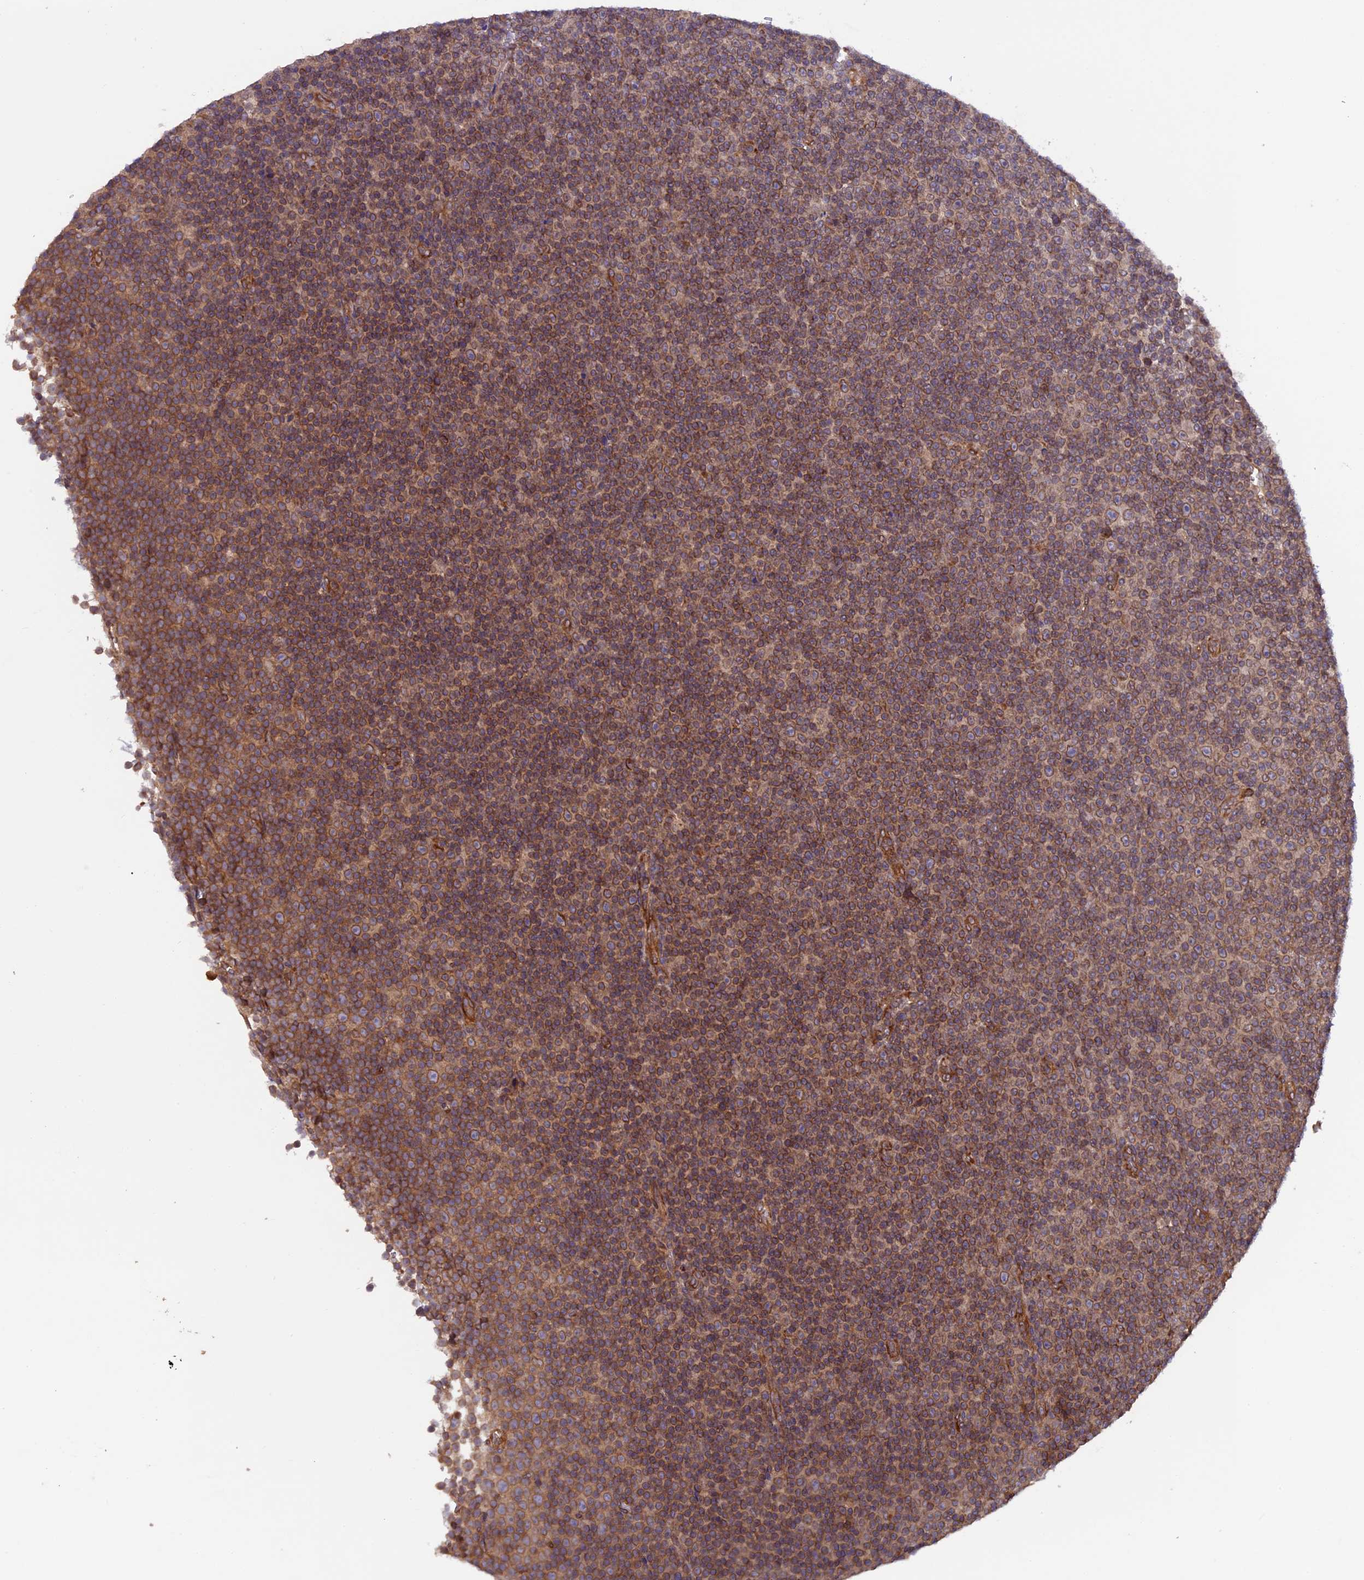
{"staining": {"intensity": "moderate", "quantity": ">75%", "location": "cytoplasmic/membranous"}, "tissue": "lymphoma", "cell_type": "Tumor cells", "image_type": "cancer", "snomed": [{"axis": "morphology", "description": "Malignant lymphoma, non-Hodgkin's type, Low grade"}, {"axis": "topography", "description": "Lymph node"}], "caption": "Immunohistochemistry histopathology image of neoplastic tissue: human lymphoma stained using IHC exhibits medium levels of moderate protein expression localized specifically in the cytoplasmic/membranous of tumor cells, appearing as a cytoplasmic/membranous brown color.", "gene": "CCDC125", "patient": {"sex": "female", "age": 67}}